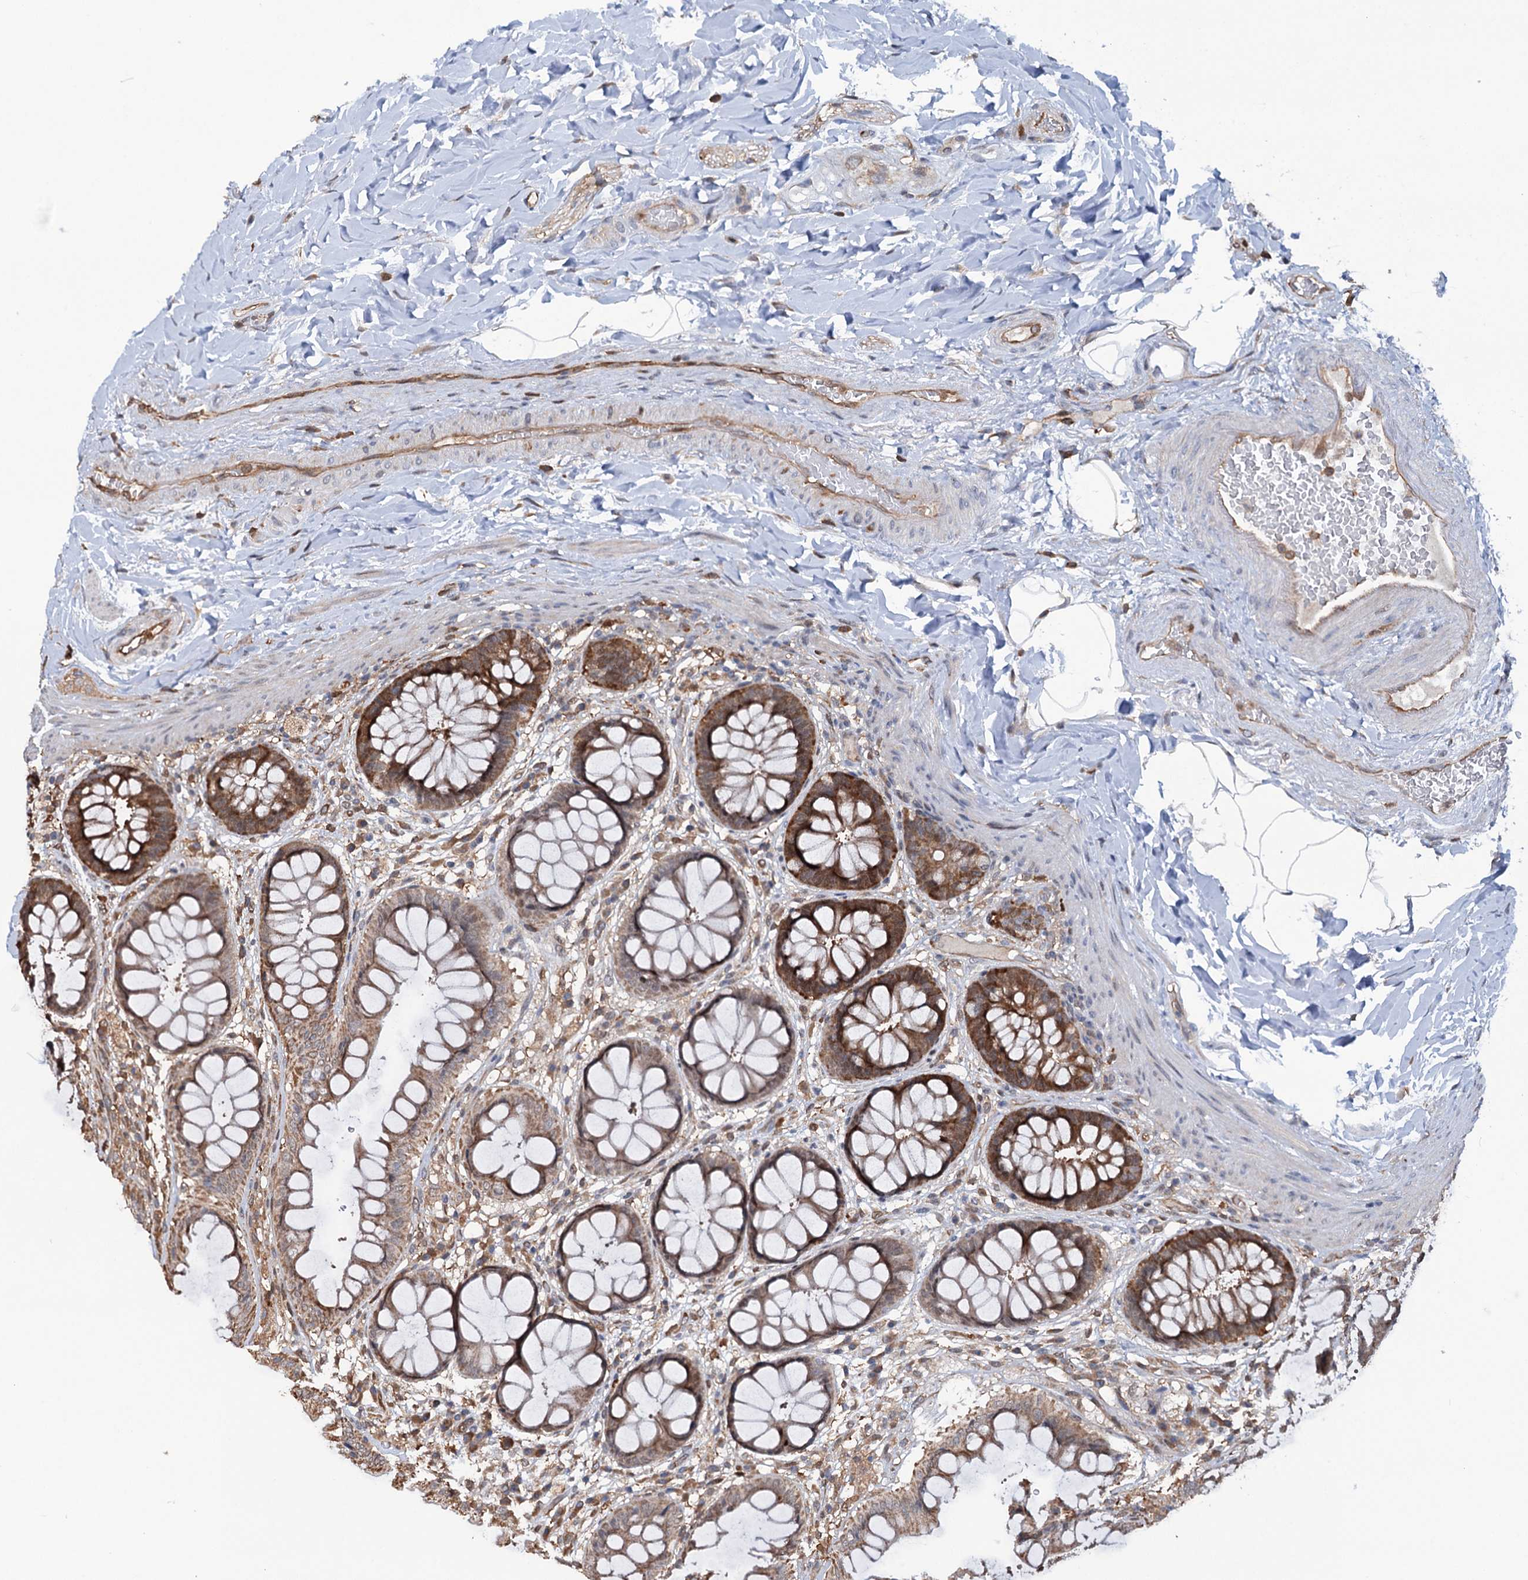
{"staining": {"intensity": "moderate", "quantity": ">75%", "location": "cytoplasmic/membranous"}, "tissue": "rectum", "cell_type": "Glandular cells", "image_type": "normal", "snomed": [{"axis": "morphology", "description": "Normal tissue, NOS"}, {"axis": "topography", "description": "Rectum"}], "caption": "High-magnification brightfield microscopy of unremarkable rectum stained with DAB (3,3'-diaminobenzidine) (brown) and counterstained with hematoxylin (blue). glandular cells exhibit moderate cytoplasmic/membranous expression is seen in approximately>75% of cells. (DAB IHC, brown staining for protein, blue staining for nuclei).", "gene": "NCAPD2", "patient": {"sex": "female", "age": 46}}